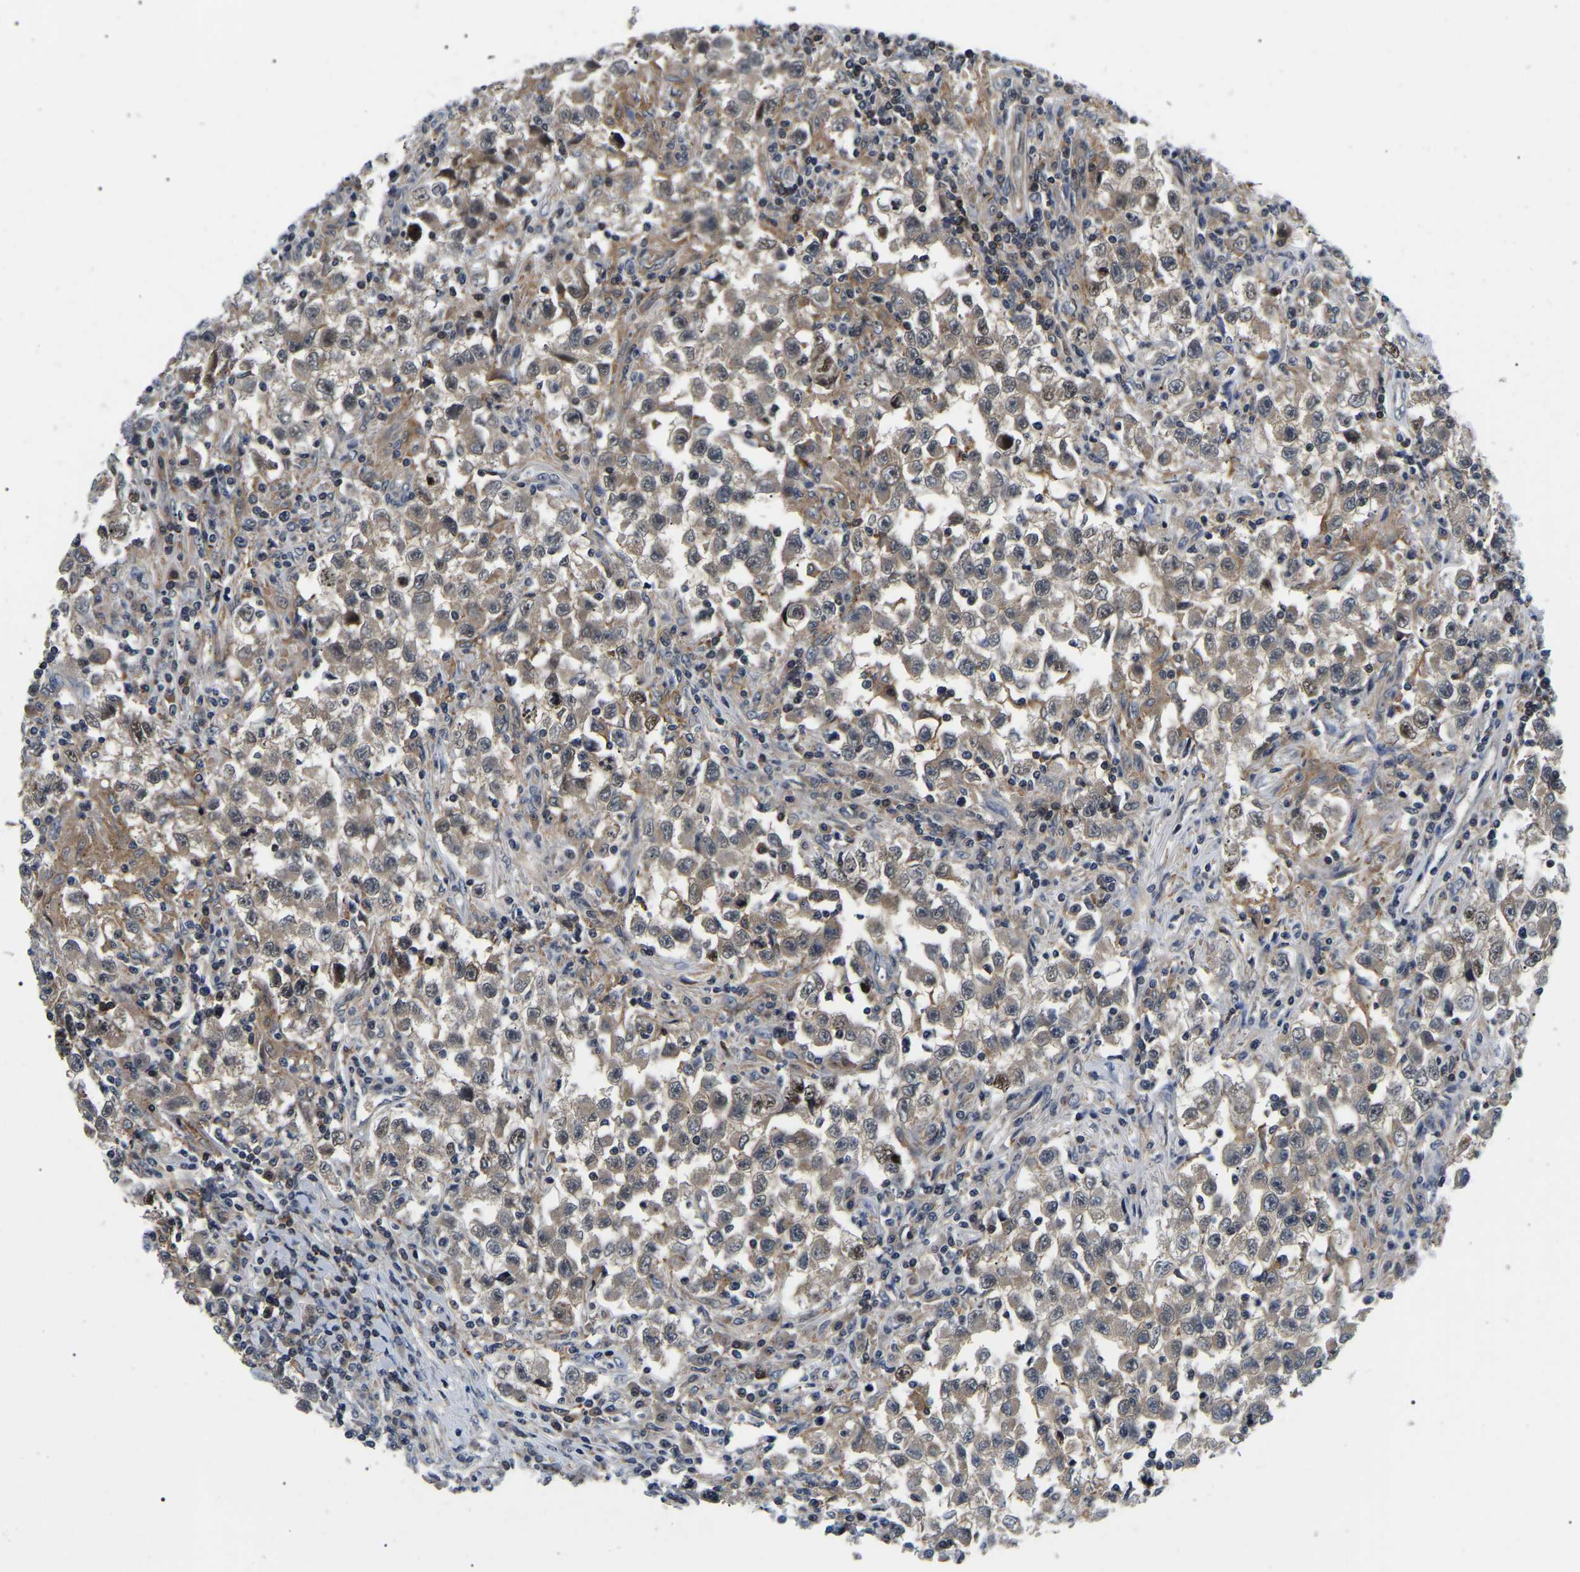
{"staining": {"intensity": "moderate", "quantity": ">75%", "location": "cytoplasmic/membranous,nuclear"}, "tissue": "testis cancer", "cell_type": "Tumor cells", "image_type": "cancer", "snomed": [{"axis": "morphology", "description": "Carcinoma, Embryonal, NOS"}, {"axis": "topography", "description": "Testis"}], "caption": "There is medium levels of moderate cytoplasmic/membranous and nuclear positivity in tumor cells of testis embryonal carcinoma, as demonstrated by immunohistochemical staining (brown color).", "gene": "RRP1B", "patient": {"sex": "male", "age": 21}}